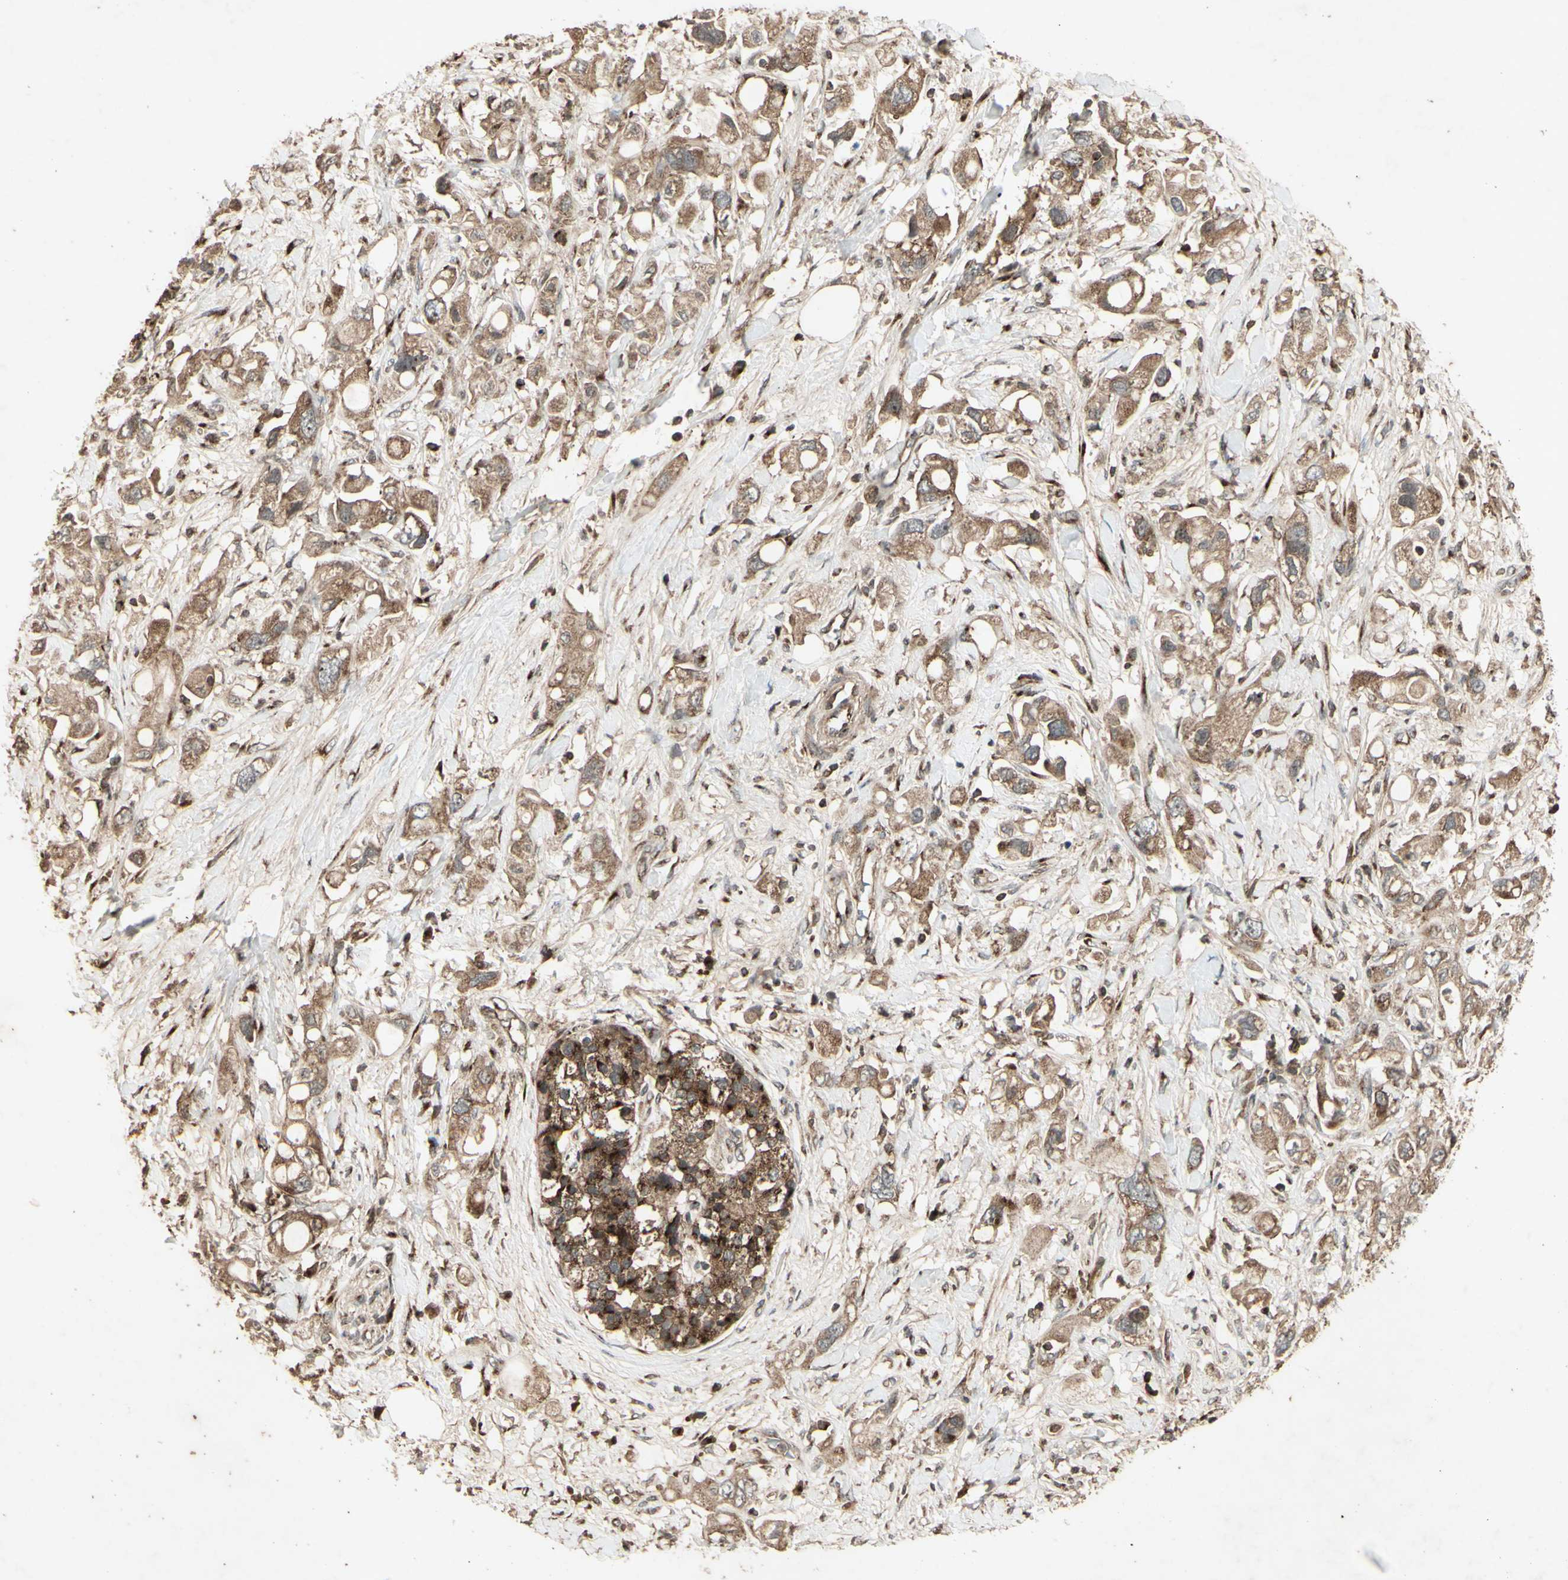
{"staining": {"intensity": "moderate", "quantity": ">75%", "location": "cytoplasmic/membranous"}, "tissue": "pancreatic cancer", "cell_type": "Tumor cells", "image_type": "cancer", "snomed": [{"axis": "morphology", "description": "Adenocarcinoma, NOS"}, {"axis": "topography", "description": "Pancreas"}], "caption": "Tumor cells reveal moderate cytoplasmic/membranous positivity in approximately >75% of cells in pancreatic cancer (adenocarcinoma).", "gene": "AP1G1", "patient": {"sex": "female", "age": 56}}